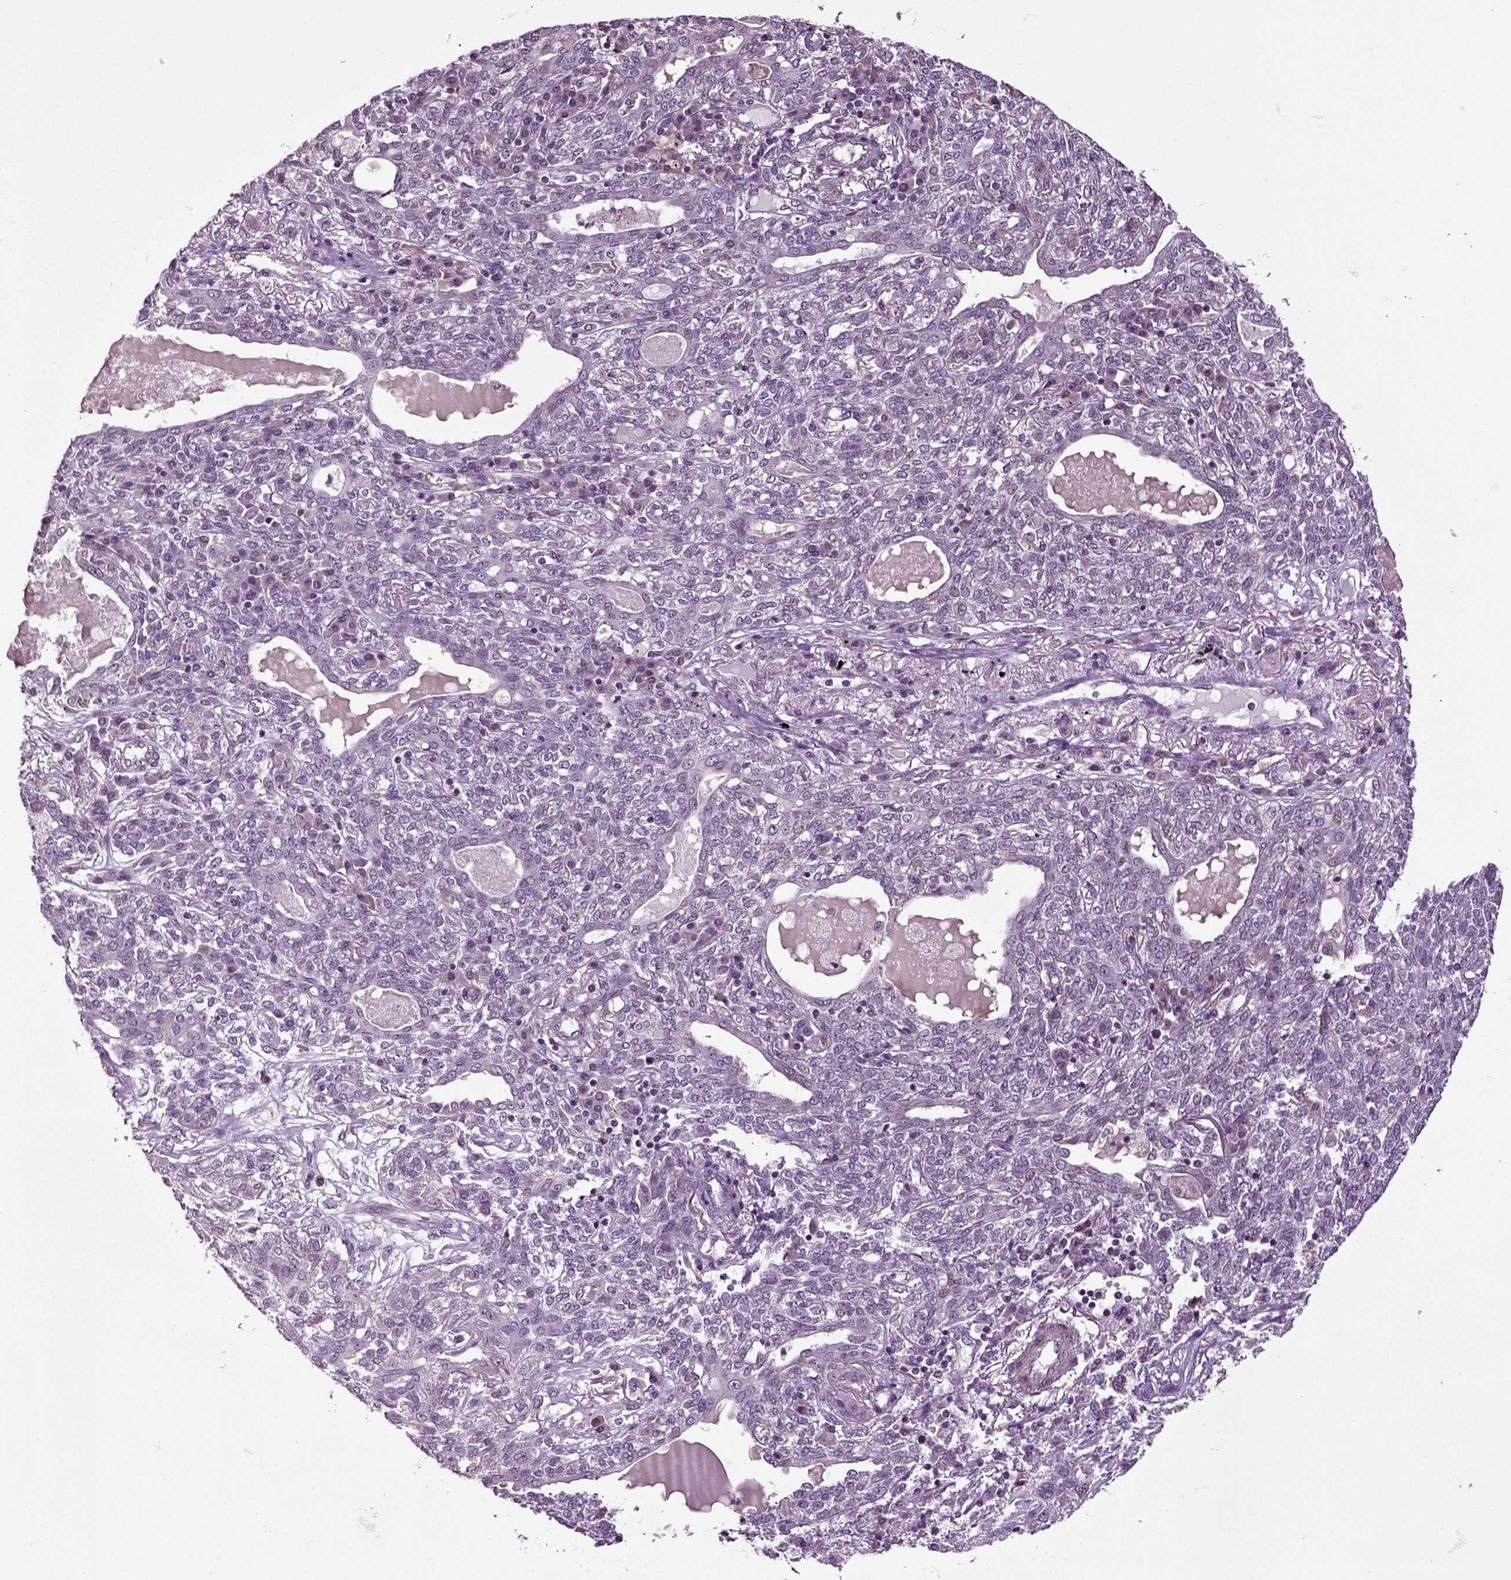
{"staining": {"intensity": "negative", "quantity": "none", "location": "none"}, "tissue": "lung cancer", "cell_type": "Tumor cells", "image_type": "cancer", "snomed": [{"axis": "morphology", "description": "Squamous cell carcinoma, NOS"}, {"axis": "topography", "description": "Lung"}], "caption": "A high-resolution micrograph shows IHC staining of squamous cell carcinoma (lung), which shows no significant positivity in tumor cells.", "gene": "HAGHL", "patient": {"sex": "female", "age": 70}}